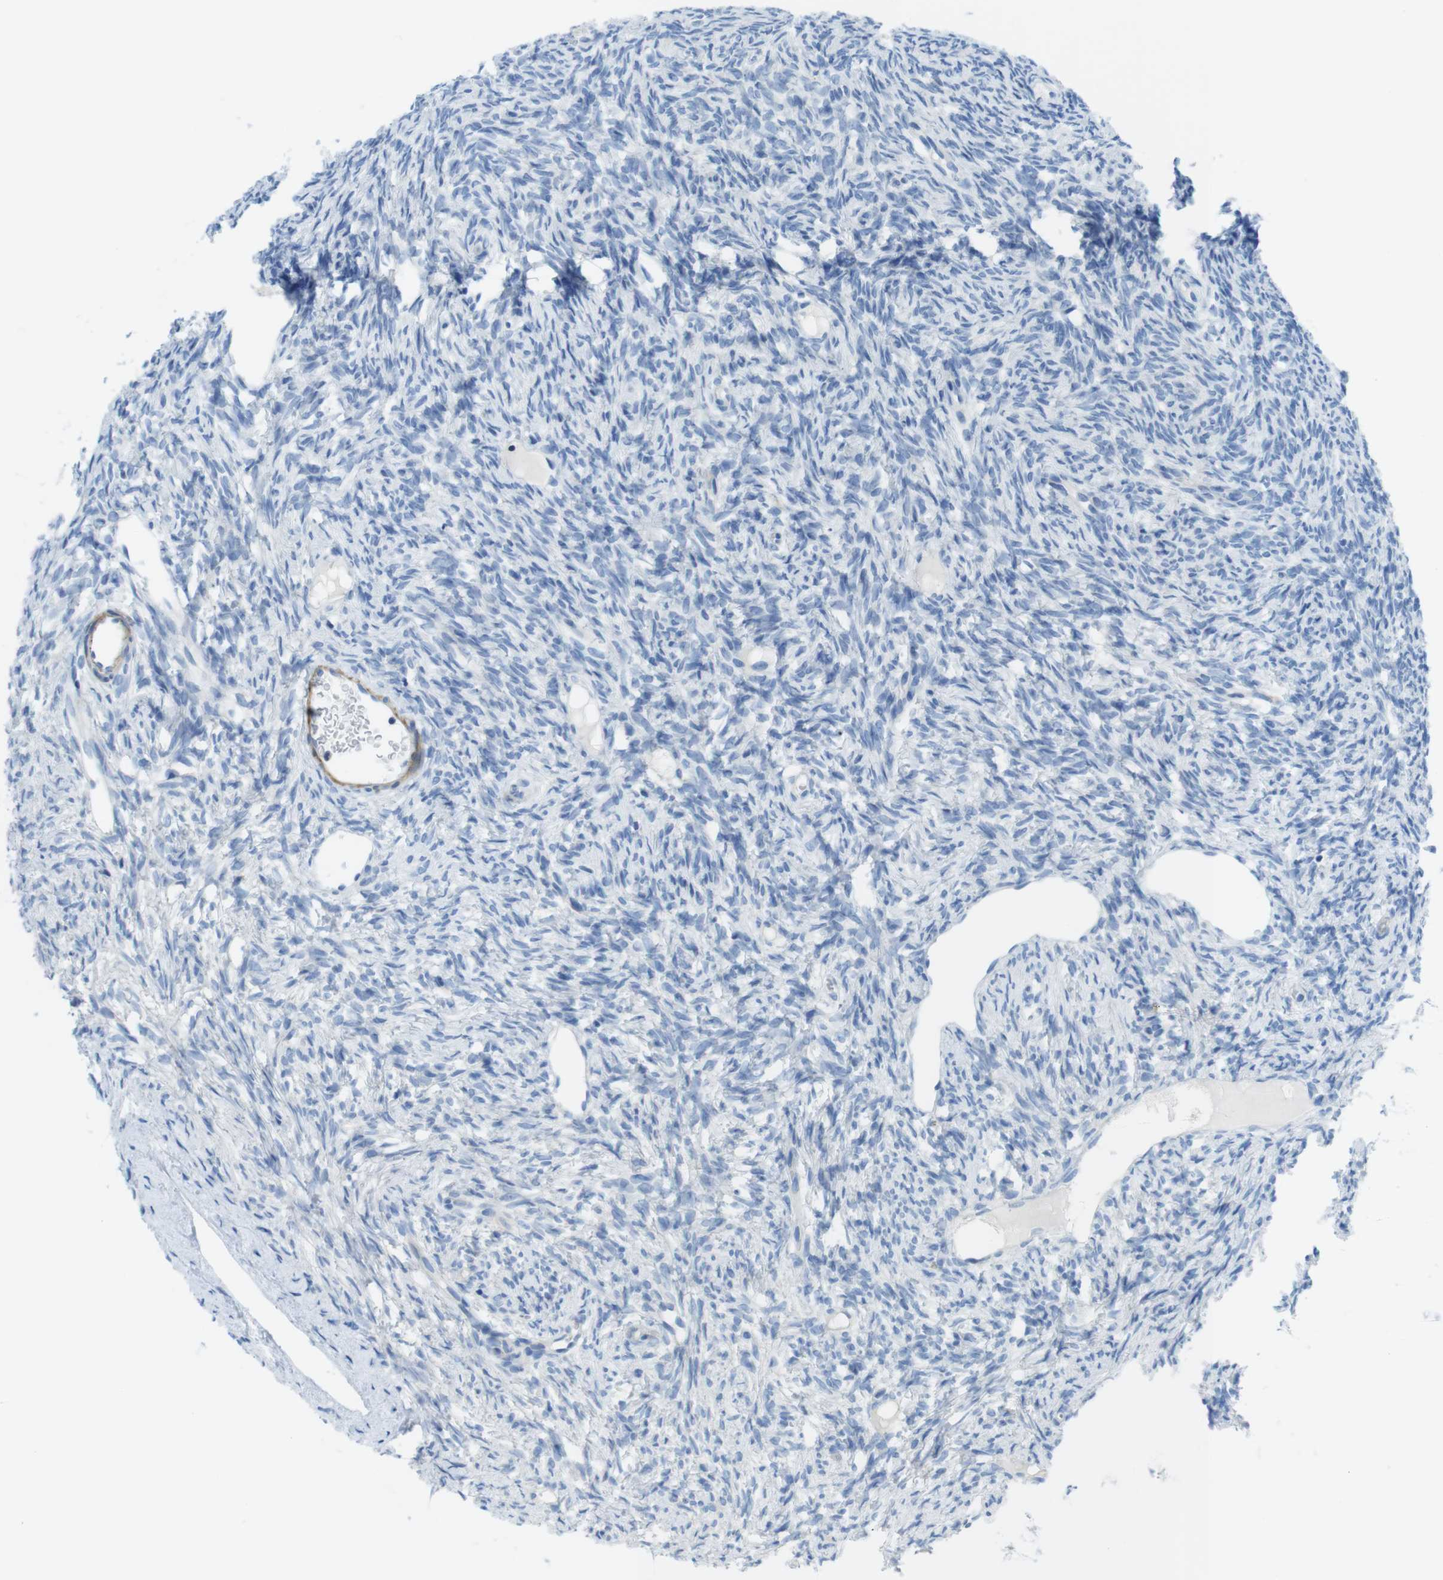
{"staining": {"intensity": "negative", "quantity": "none", "location": "none"}, "tissue": "ovary", "cell_type": "Follicle cells", "image_type": "normal", "snomed": [{"axis": "morphology", "description": "Normal tissue, NOS"}, {"axis": "topography", "description": "Ovary"}], "caption": "Follicle cells show no significant protein expression in benign ovary. (Brightfield microscopy of DAB immunohistochemistry (IHC) at high magnification).", "gene": "ASIC5", "patient": {"sex": "female", "age": 33}}